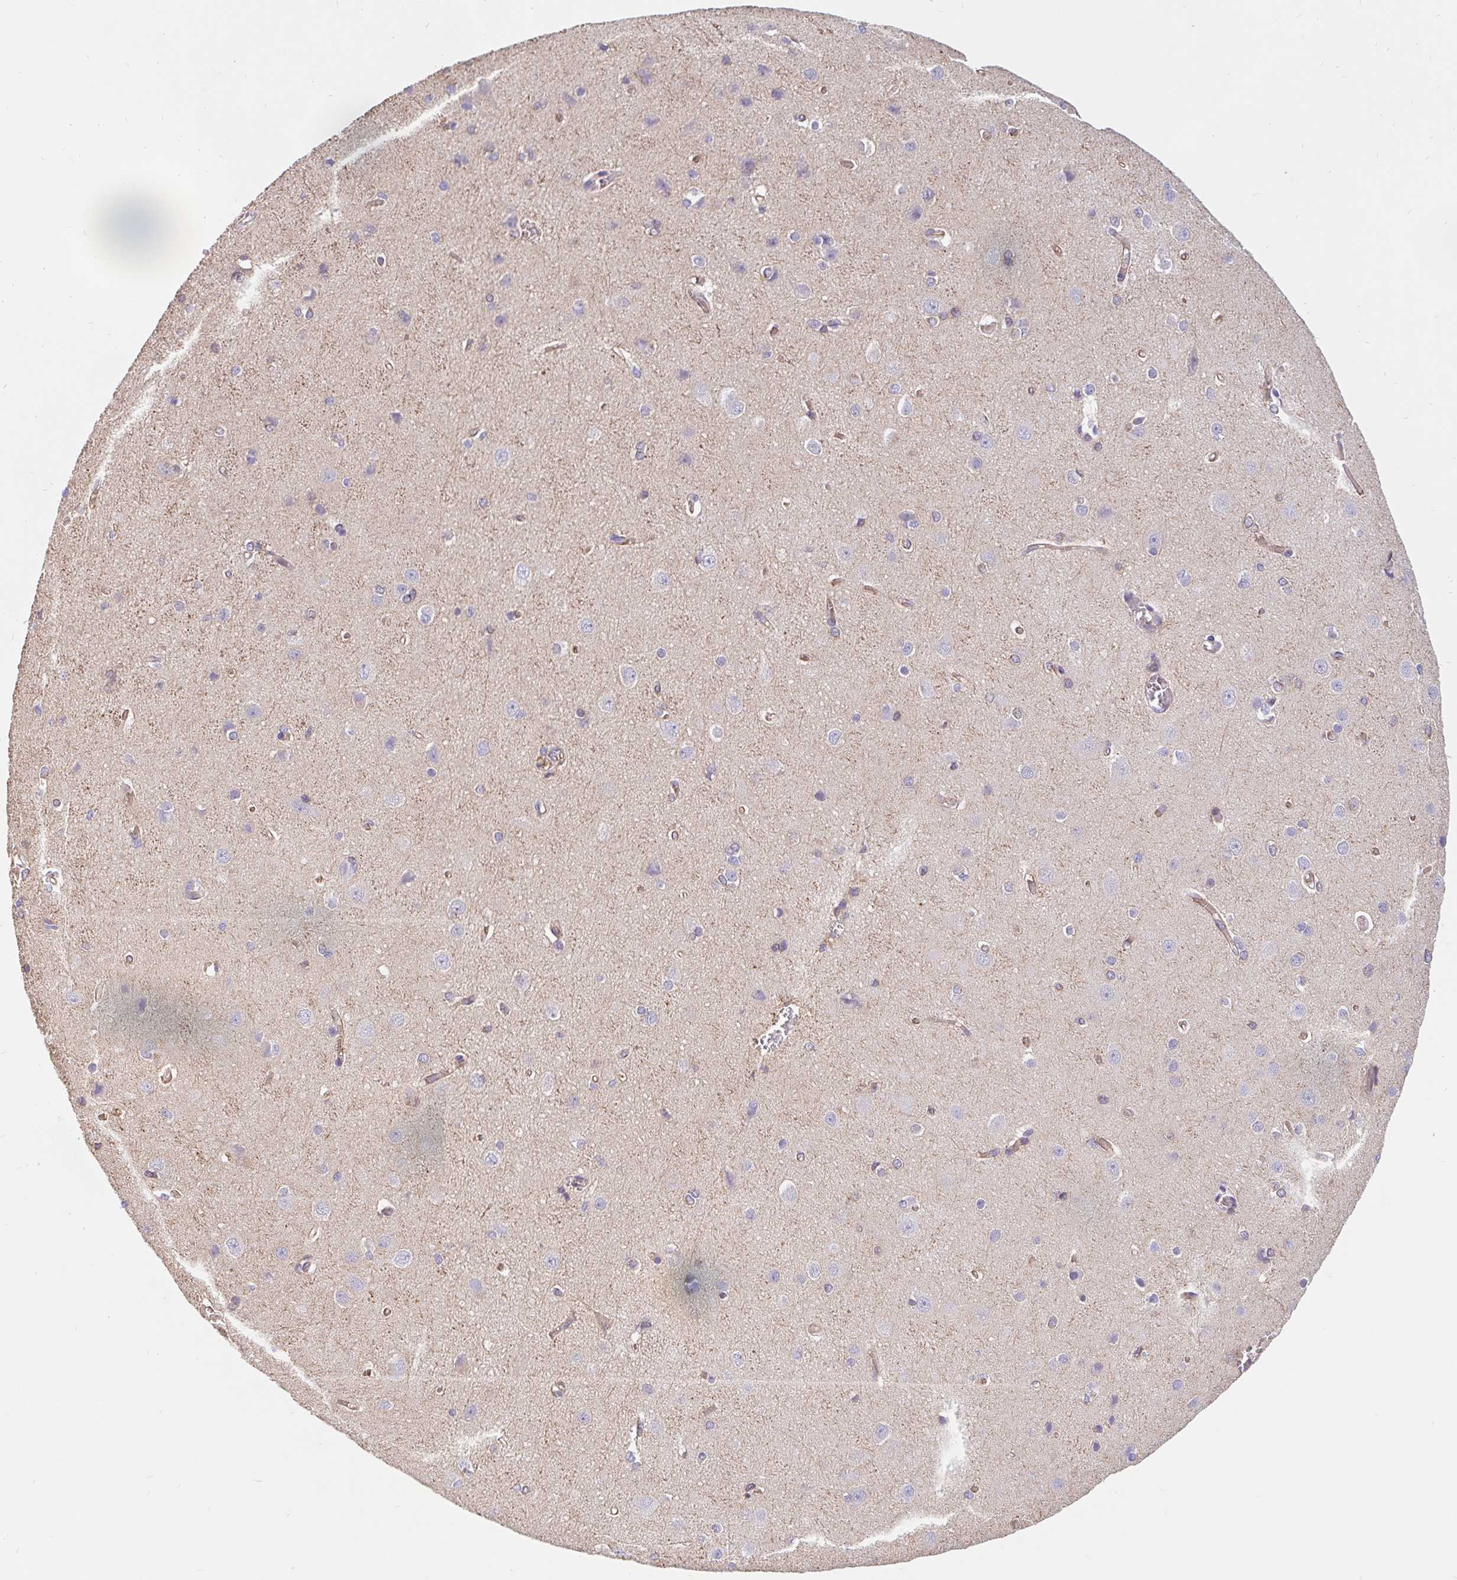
{"staining": {"intensity": "weak", "quantity": "25%-75%", "location": "cytoplasmic/membranous"}, "tissue": "cerebral cortex", "cell_type": "Endothelial cells", "image_type": "normal", "snomed": [{"axis": "morphology", "description": "Normal tissue, NOS"}, {"axis": "topography", "description": "Cerebral cortex"}], "caption": "Immunohistochemical staining of unremarkable human cerebral cortex exhibits 25%-75% levels of weak cytoplasmic/membranous protein expression in about 25%-75% of endothelial cells.", "gene": "LIMCH1", "patient": {"sex": "male", "age": 37}}